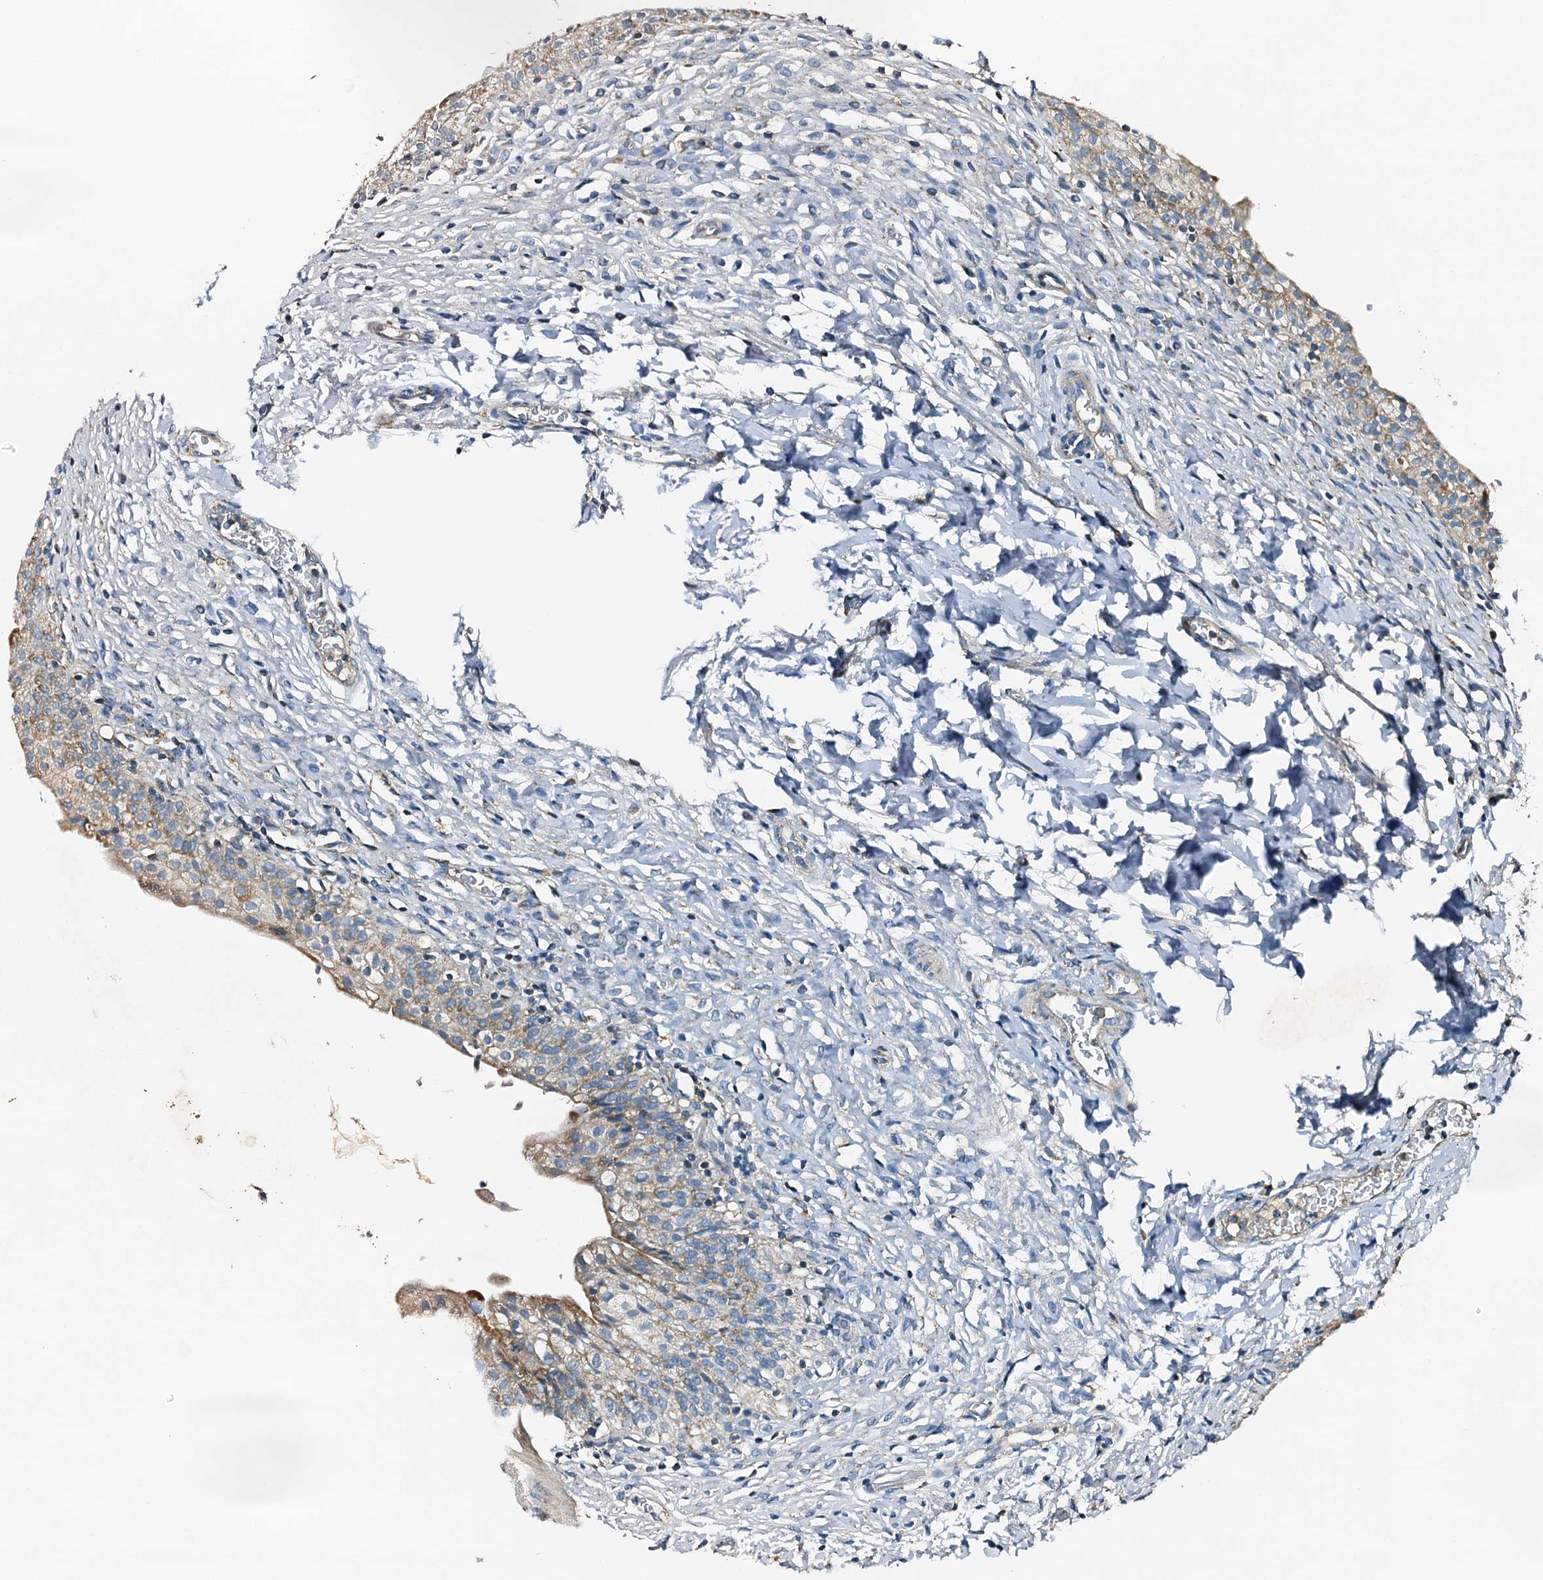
{"staining": {"intensity": "moderate", "quantity": ">75%", "location": "cytoplasmic/membranous"}, "tissue": "urinary bladder", "cell_type": "Urothelial cells", "image_type": "normal", "snomed": [{"axis": "morphology", "description": "Normal tissue, NOS"}, {"axis": "topography", "description": "Urinary bladder"}], "caption": "A histopathology image showing moderate cytoplasmic/membranous expression in approximately >75% of urothelial cells in benign urinary bladder, as visualized by brown immunohistochemical staining.", "gene": "POC1A", "patient": {"sex": "male", "age": 55}}